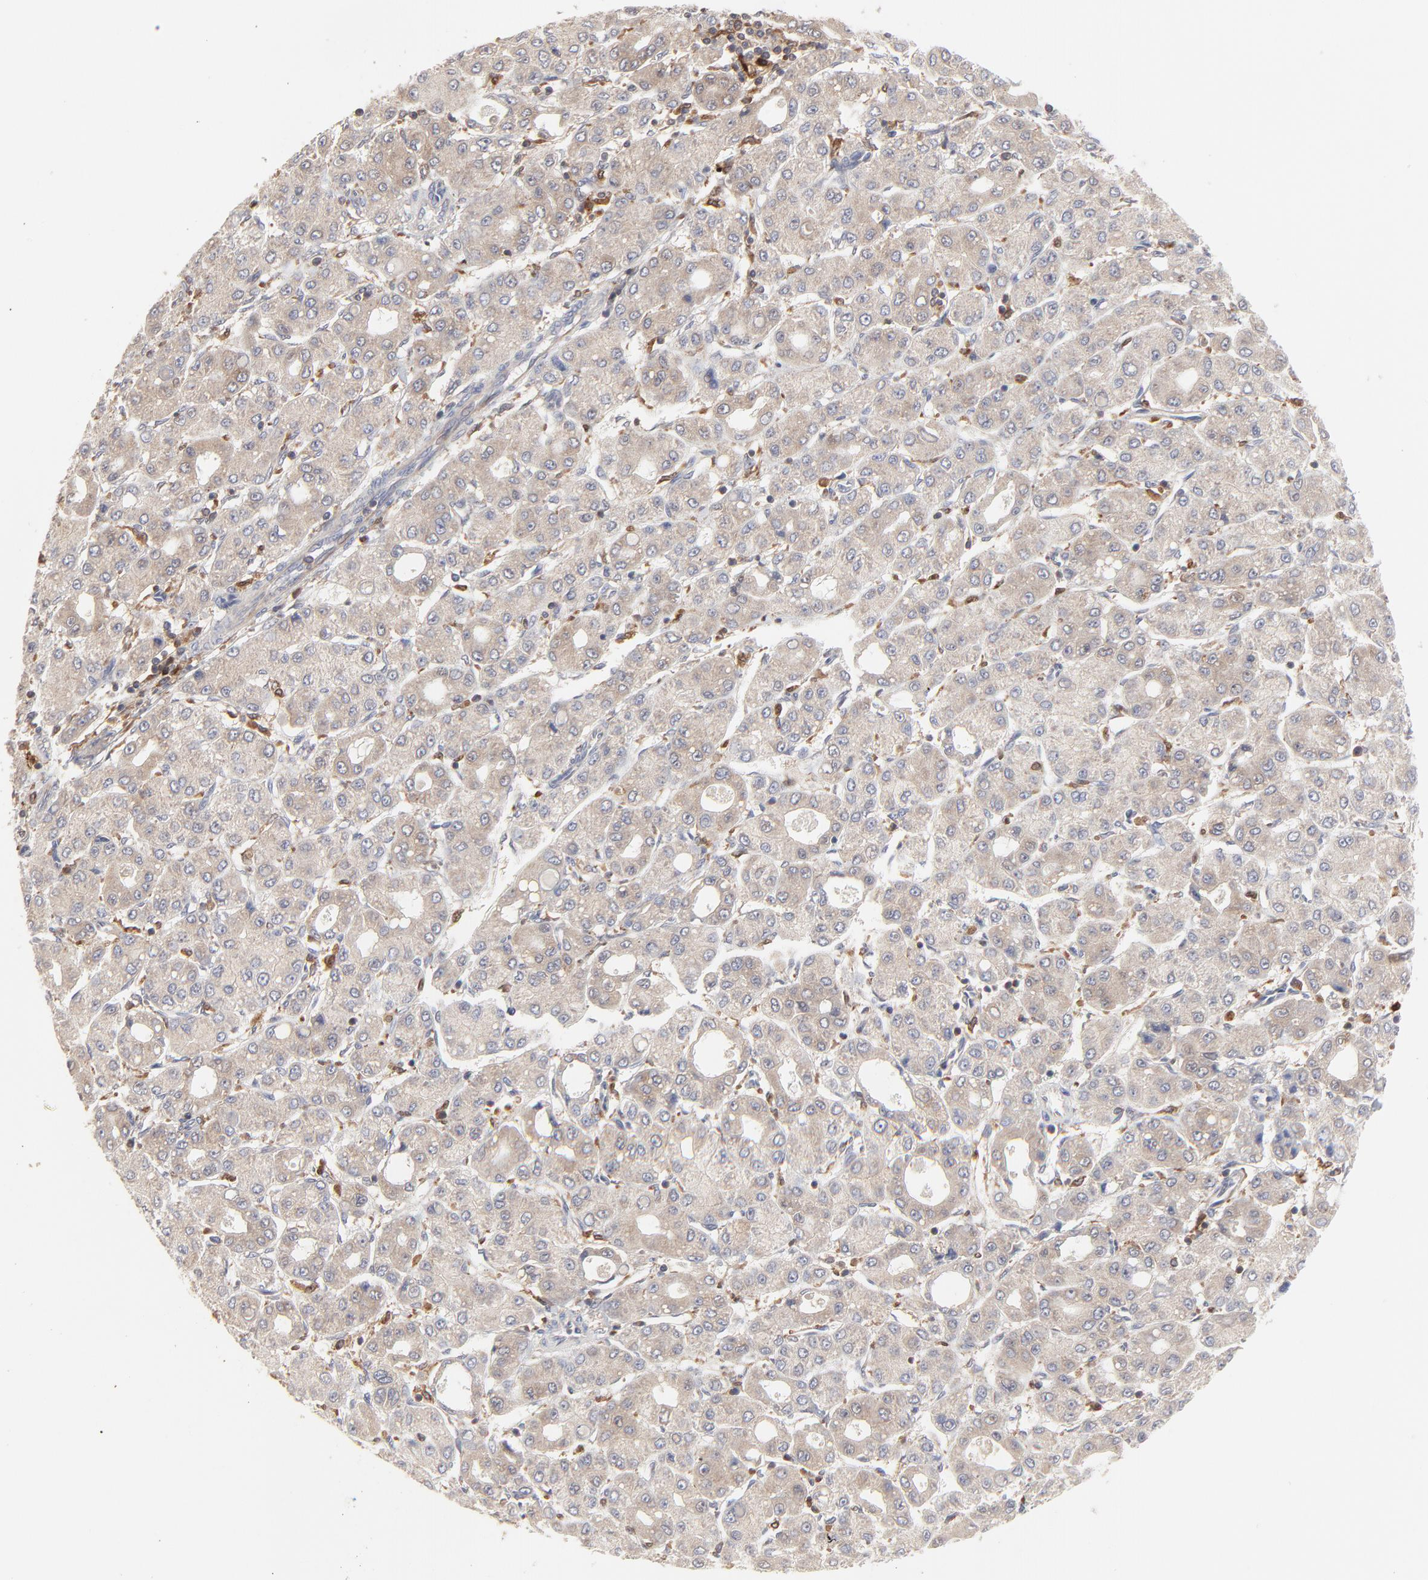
{"staining": {"intensity": "weak", "quantity": ">75%", "location": "cytoplasmic/membranous"}, "tissue": "liver cancer", "cell_type": "Tumor cells", "image_type": "cancer", "snomed": [{"axis": "morphology", "description": "Carcinoma, Hepatocellular, NOS"}, {"axis": "topography", "description": "Liver"}], "caption": "High-magnification brightfield microscopy of liver cancer stained with DAB (3,3'-diaminobenzidine) (brown) and counterstained with hematoxylin (blue). tumor cells exhibit weak cytoplasmic/membranous positivity is identified in about>75% of cells. Nuclei are stained in blue.", "gene": "RAB9A", "patient": {"sex": "male", "age": 69}}